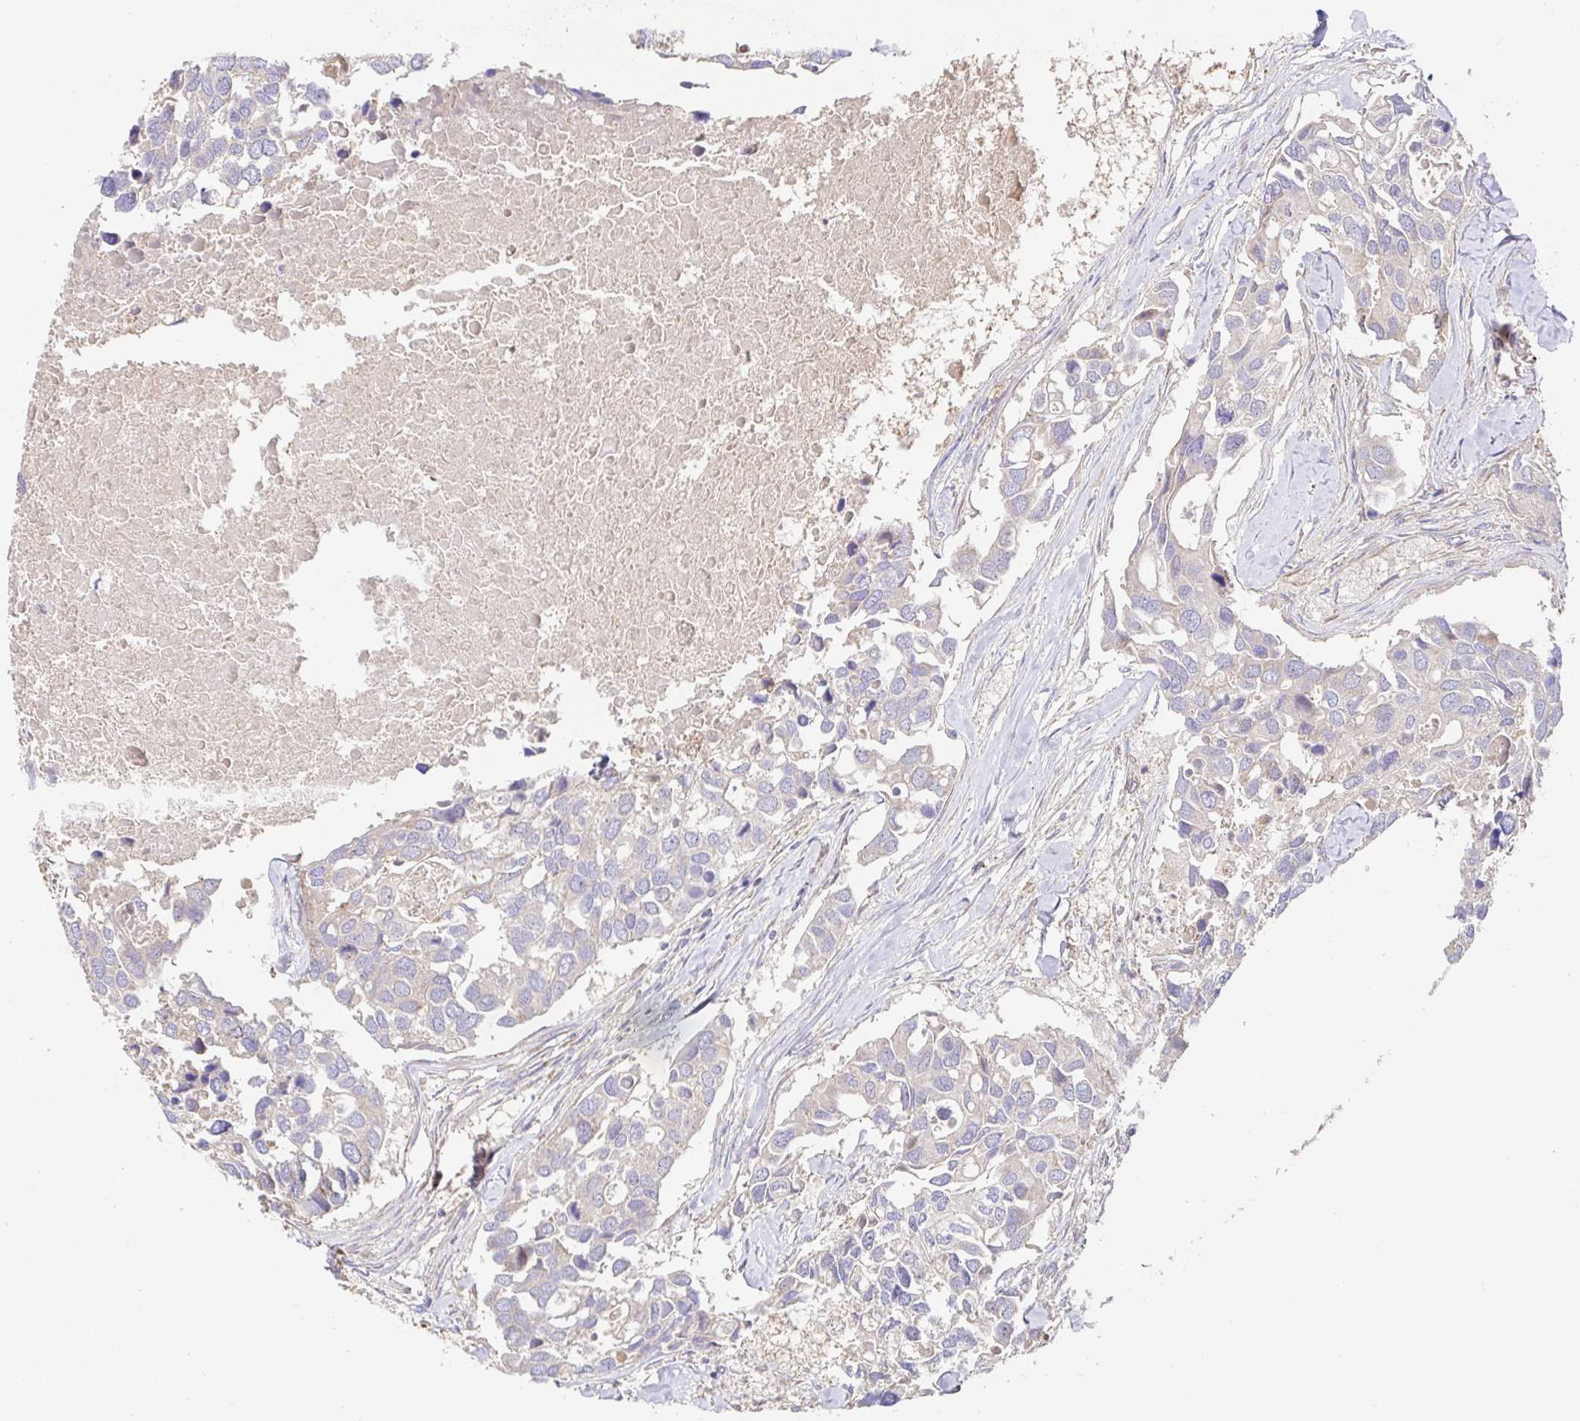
{"staining": {"intensity": "negative", "quantity": "none", "location": "none"}, "tissue": "breast cancer", "cell_type": "Tumor cells", "image_type": "cancer", "snomed": [{"axis": "morphology", "description": "Duct carcinoma"}, {"axis": "topography", "description": "Breast"}], "caption": "The photomicrograph shows no staining of tumor cells in breast cancer. (DAB (3,3'-diaminobenzidine) immunohistochemistry (IHC), high magnification).", "gene": "HAGH", "patient": {"sex": "female", "age": 83}}